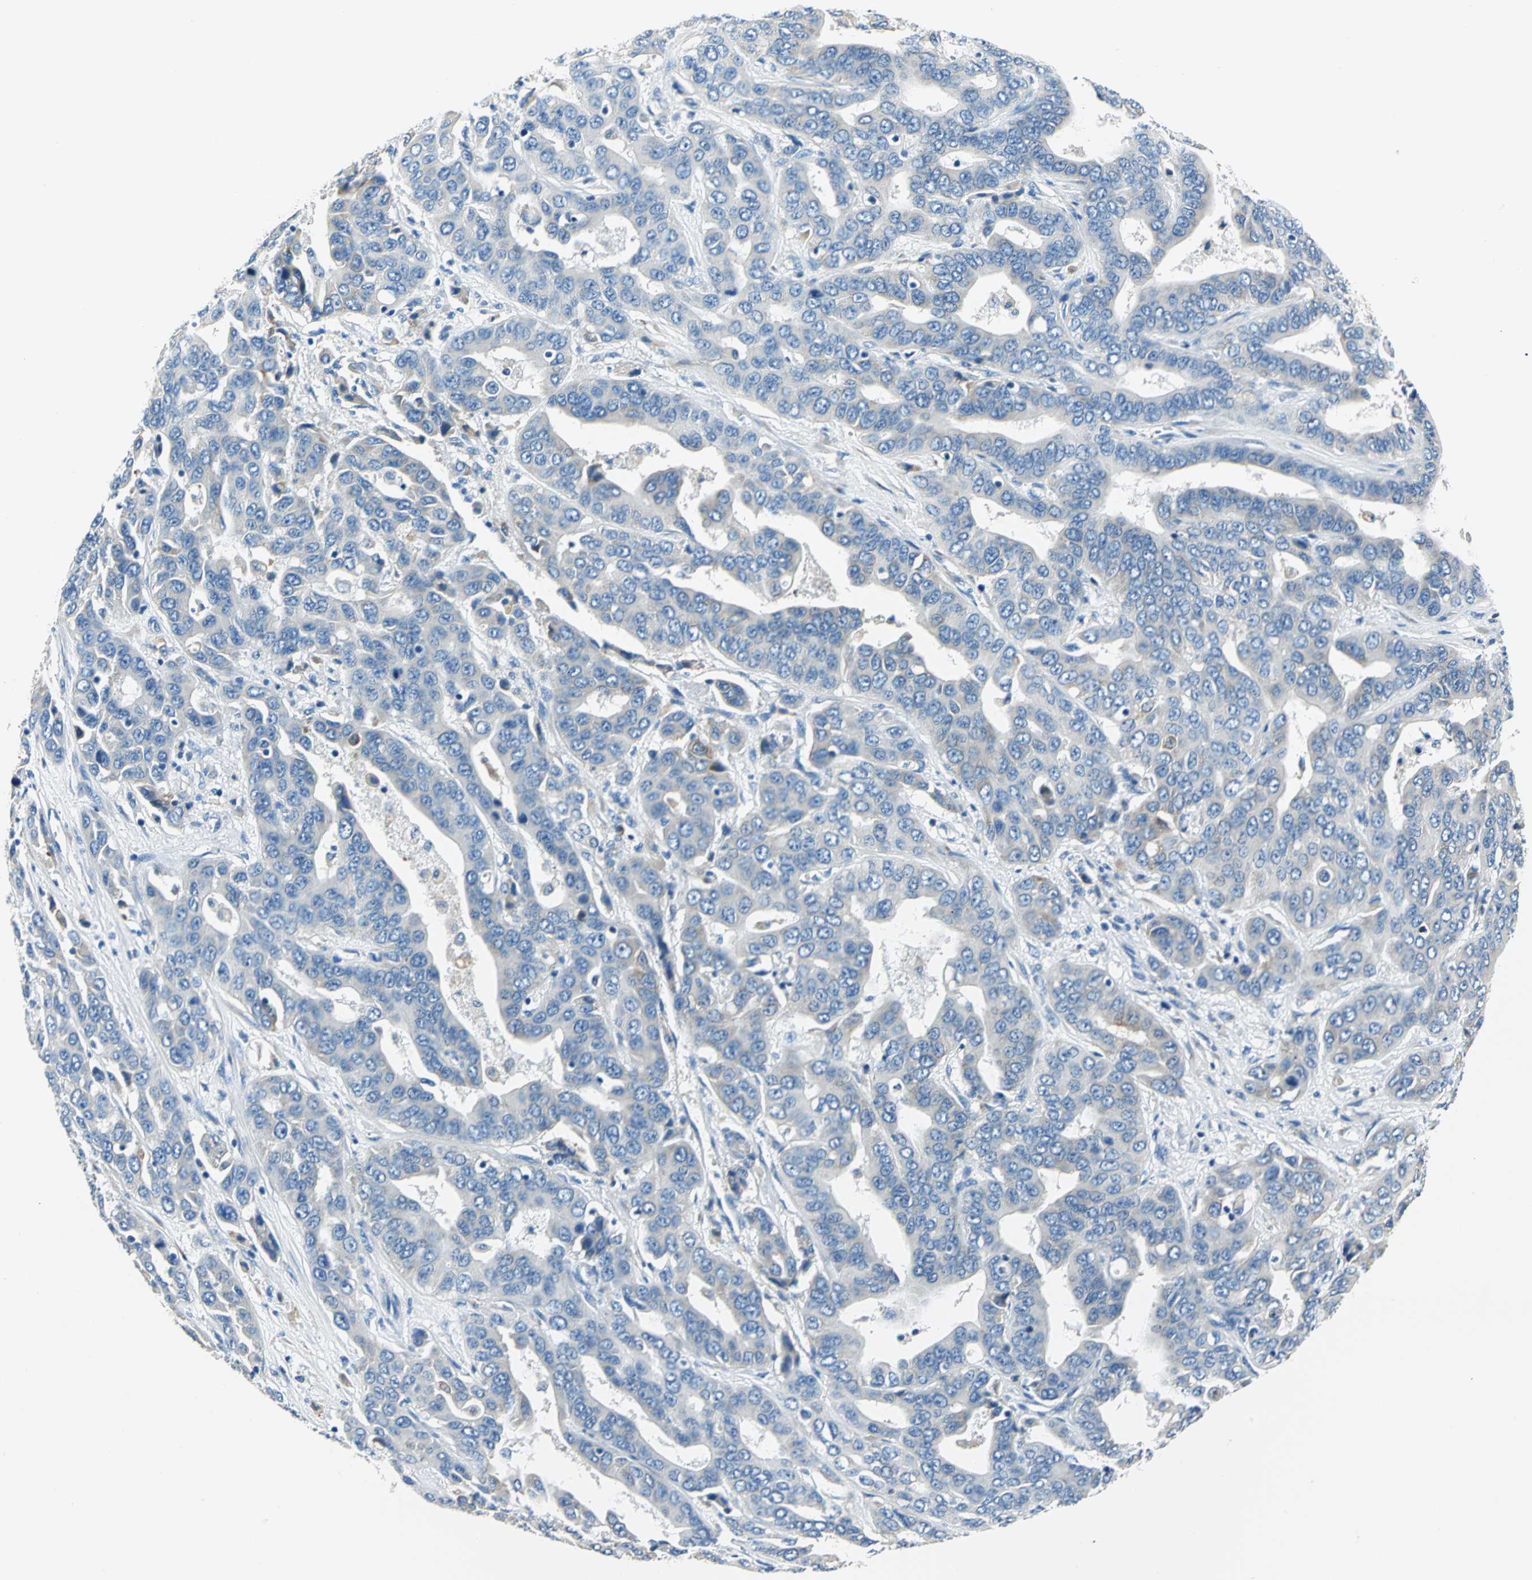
{"staining": {"intensity": "weak", "quantity": "<25%", "location": "cytoplasmic/membranous"}, "tissue": "liver cancer", "cell_type": "Tumor cells", "image_type": "cancer", "snomed": [{"axis": "morphology", "description": "Cholangiocarcinoma"}, {"axis": "topography", "description": "Liver"}], "caption": "This is an immunohistochemistry (IHC) photomicrograph of human liver cancer. There is no staining in tumor cells.", "gene": "TRIM25", "patient": {"sex": "female", "age": 52}}